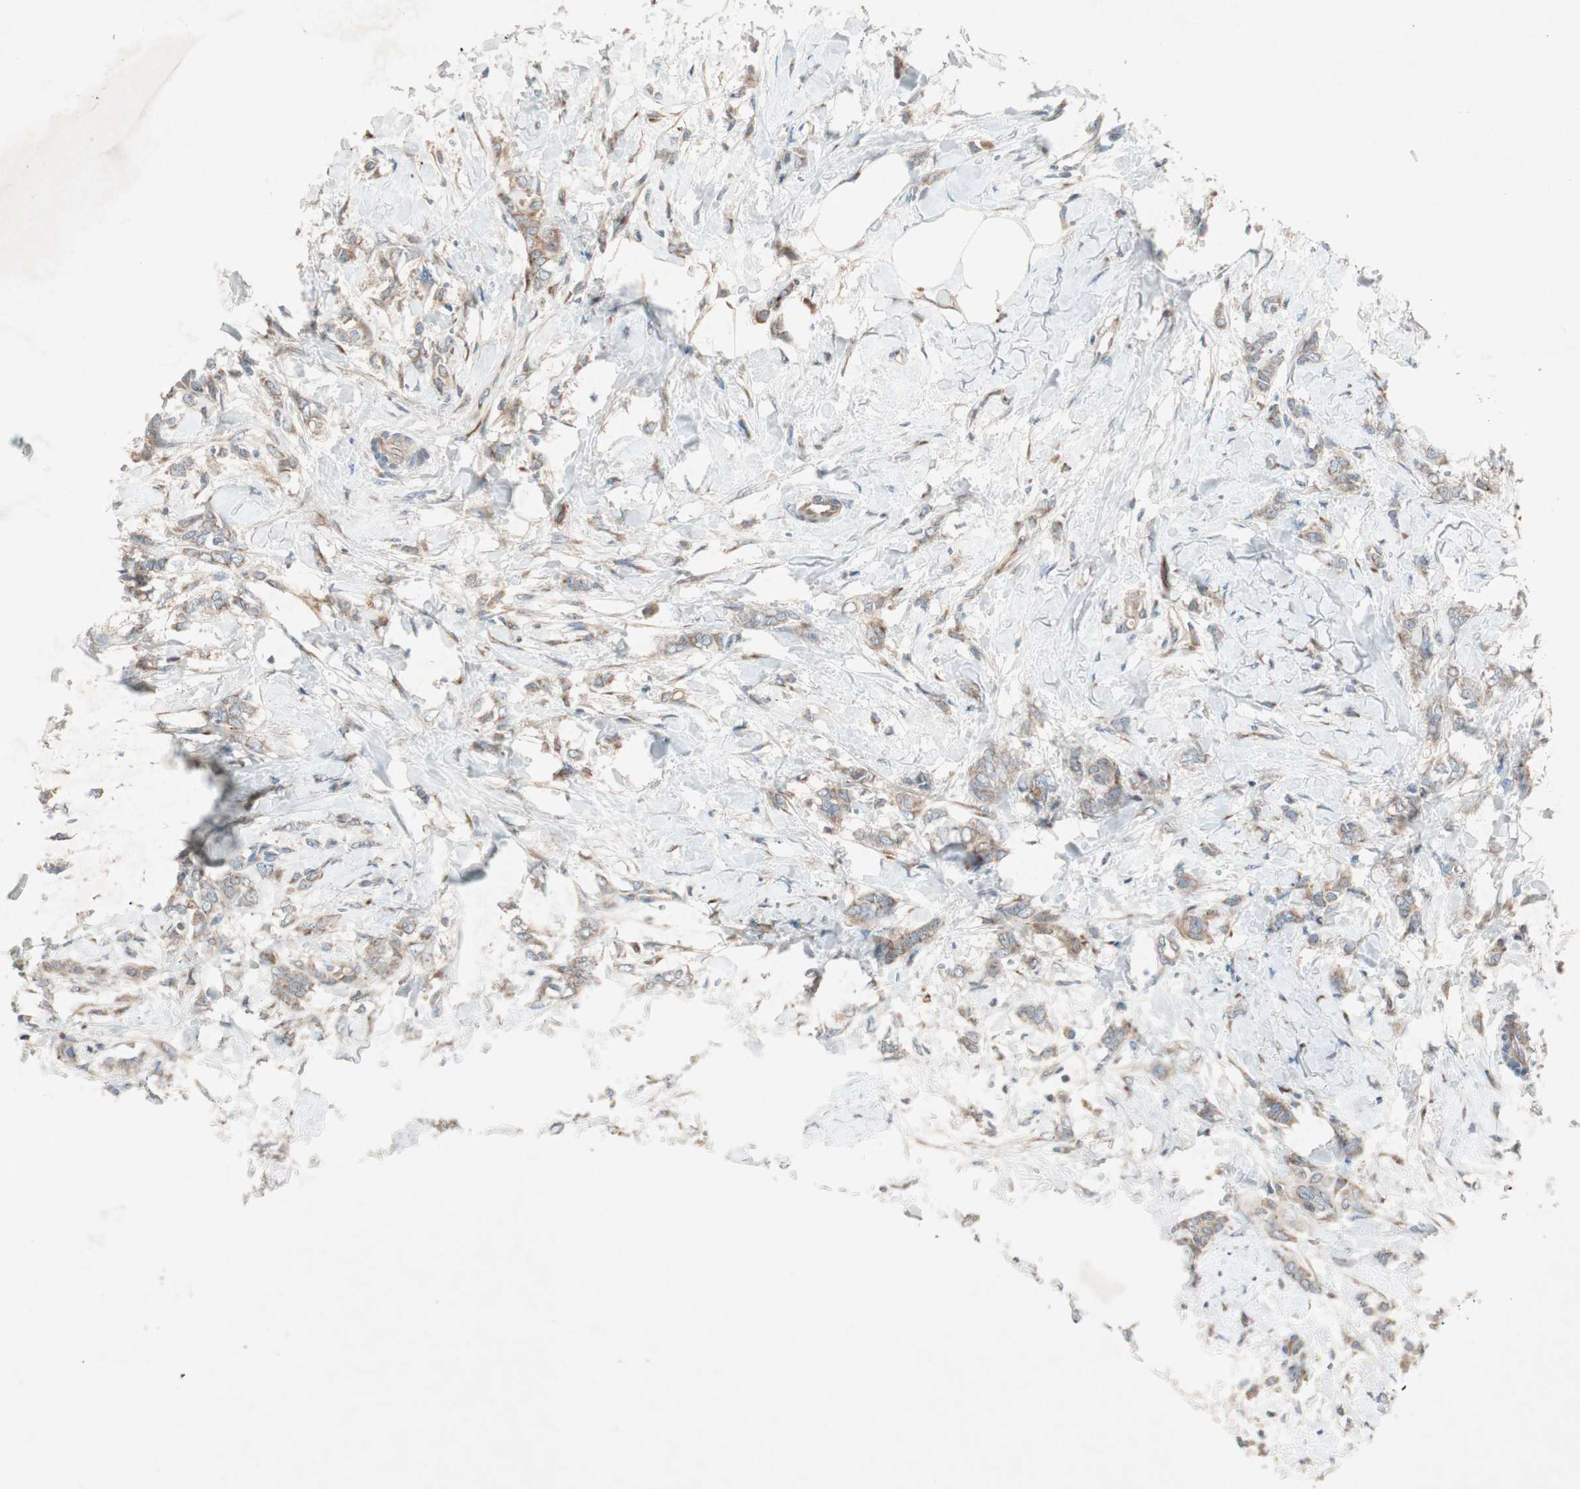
{"staining": {"intensity": "moderate", "quantity": ">75%", "location": "cytoplasmic/membranous"}, "tissue": "breast cancer", "cell_type": "Tumor cells", "image_type": "cancer", "snomed": [{"axis": "morphology", "description": "Lobular carcinoma, in situ"}, {"axis": "morphology", "description": "Lobular carcinoma"}, {"axis": "topography", "description": "Breast"}], "caption": "Lobular carcinoma in situ (breast) tissue shows moderate cytoplasmic/membranous staining in approximately >75% of tumor cells, visualized by immunohistochemistry.", "gene": "APOO", "patient": {"sex": "female", "age": 41}}